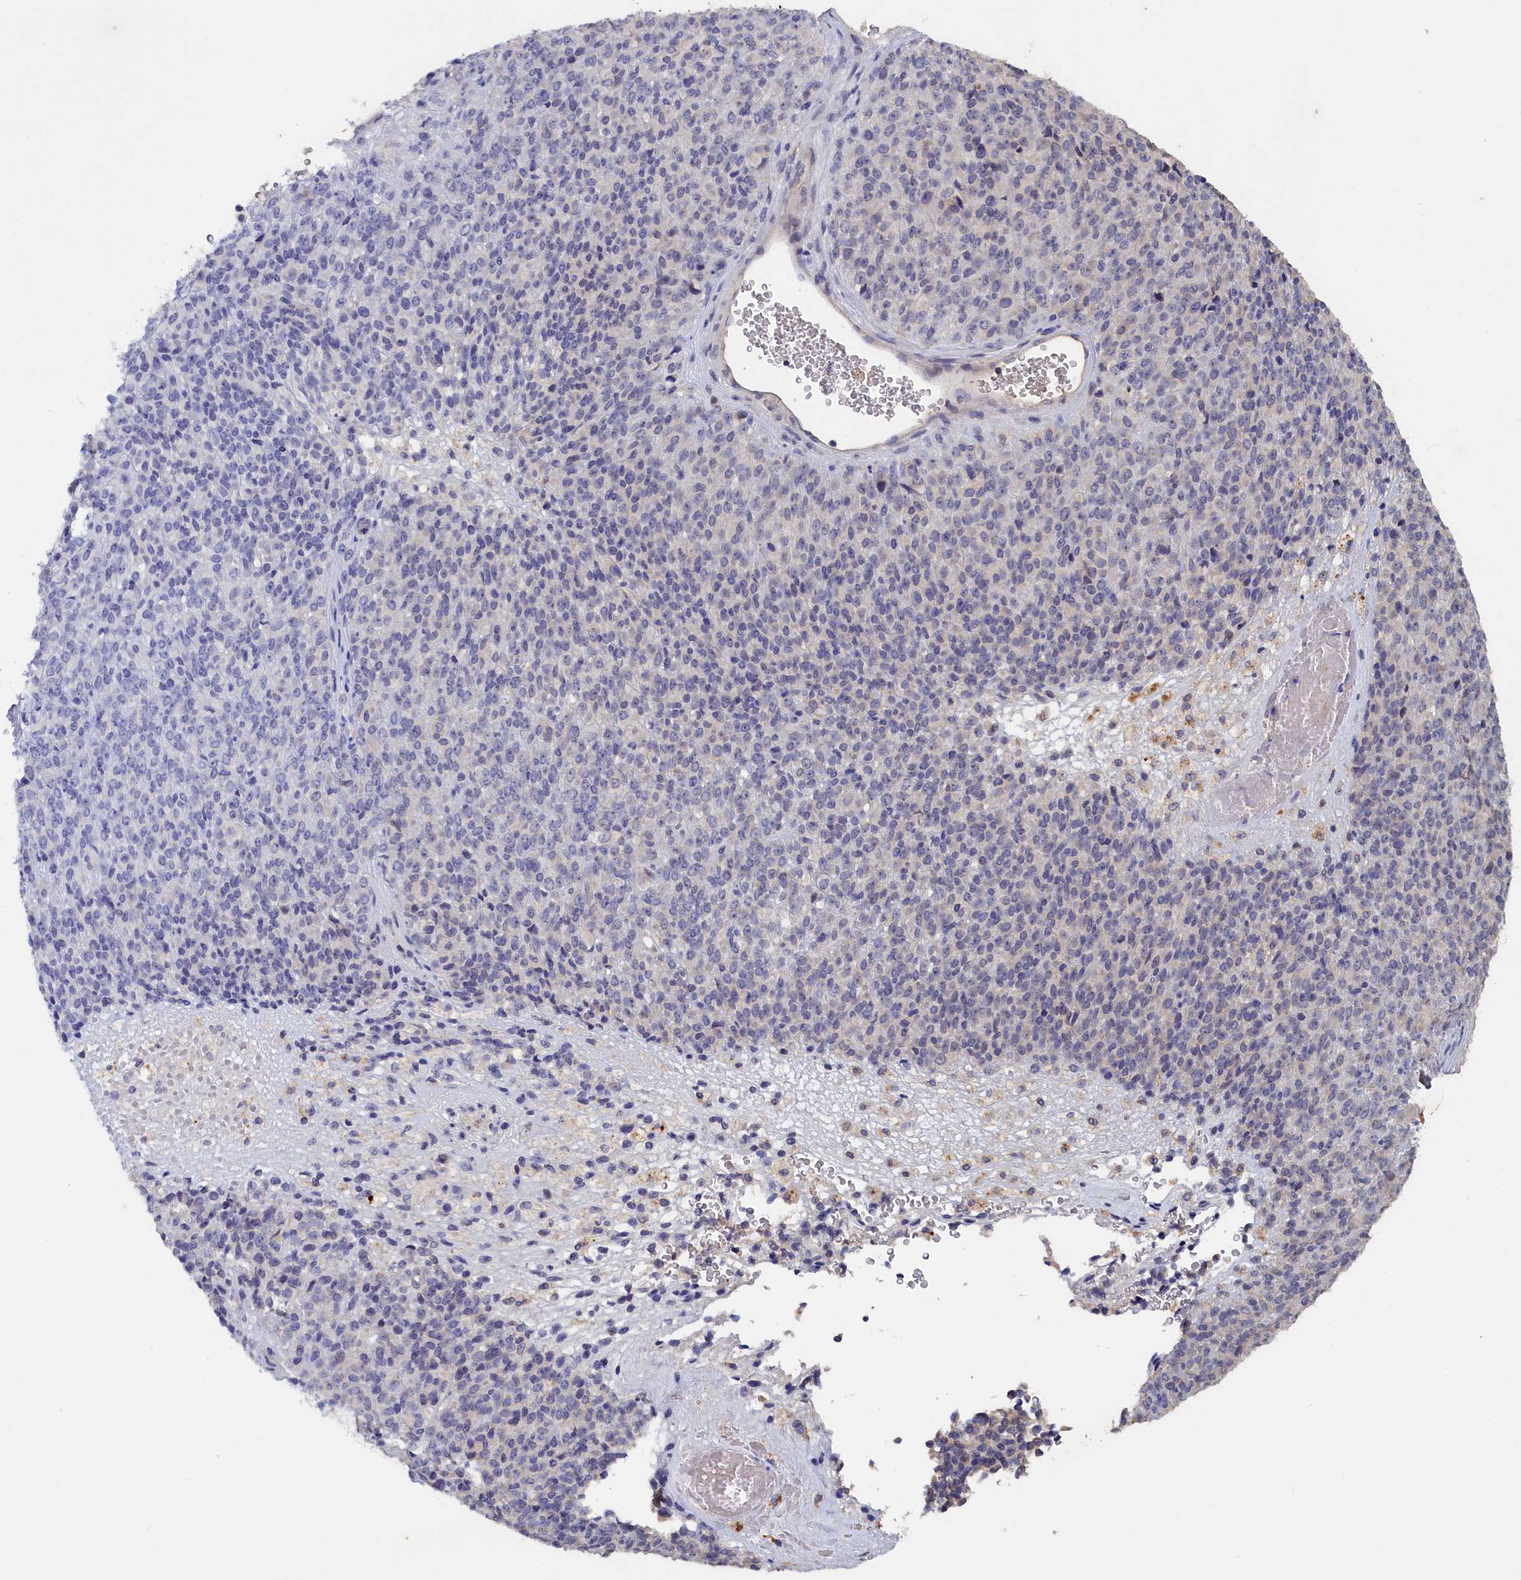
{"staining": {"intensity": "negative", "quantity": "none", "location": "none"}, "tissue": "melanoma", "cell_type": "Tumor cells", "image_type": "cancer", "snomed": [{"axis": "morphology", "description": "Malignant melanoma, Metastatic site"}, {"axis": "topography", "description": "Brain"}], "caption": "Immunohistochemical staining of melanoma demonstrates no significant positivity in tumor cells.", "gene": "CELF5", "patient": {"sex": "female", "age": 56}}